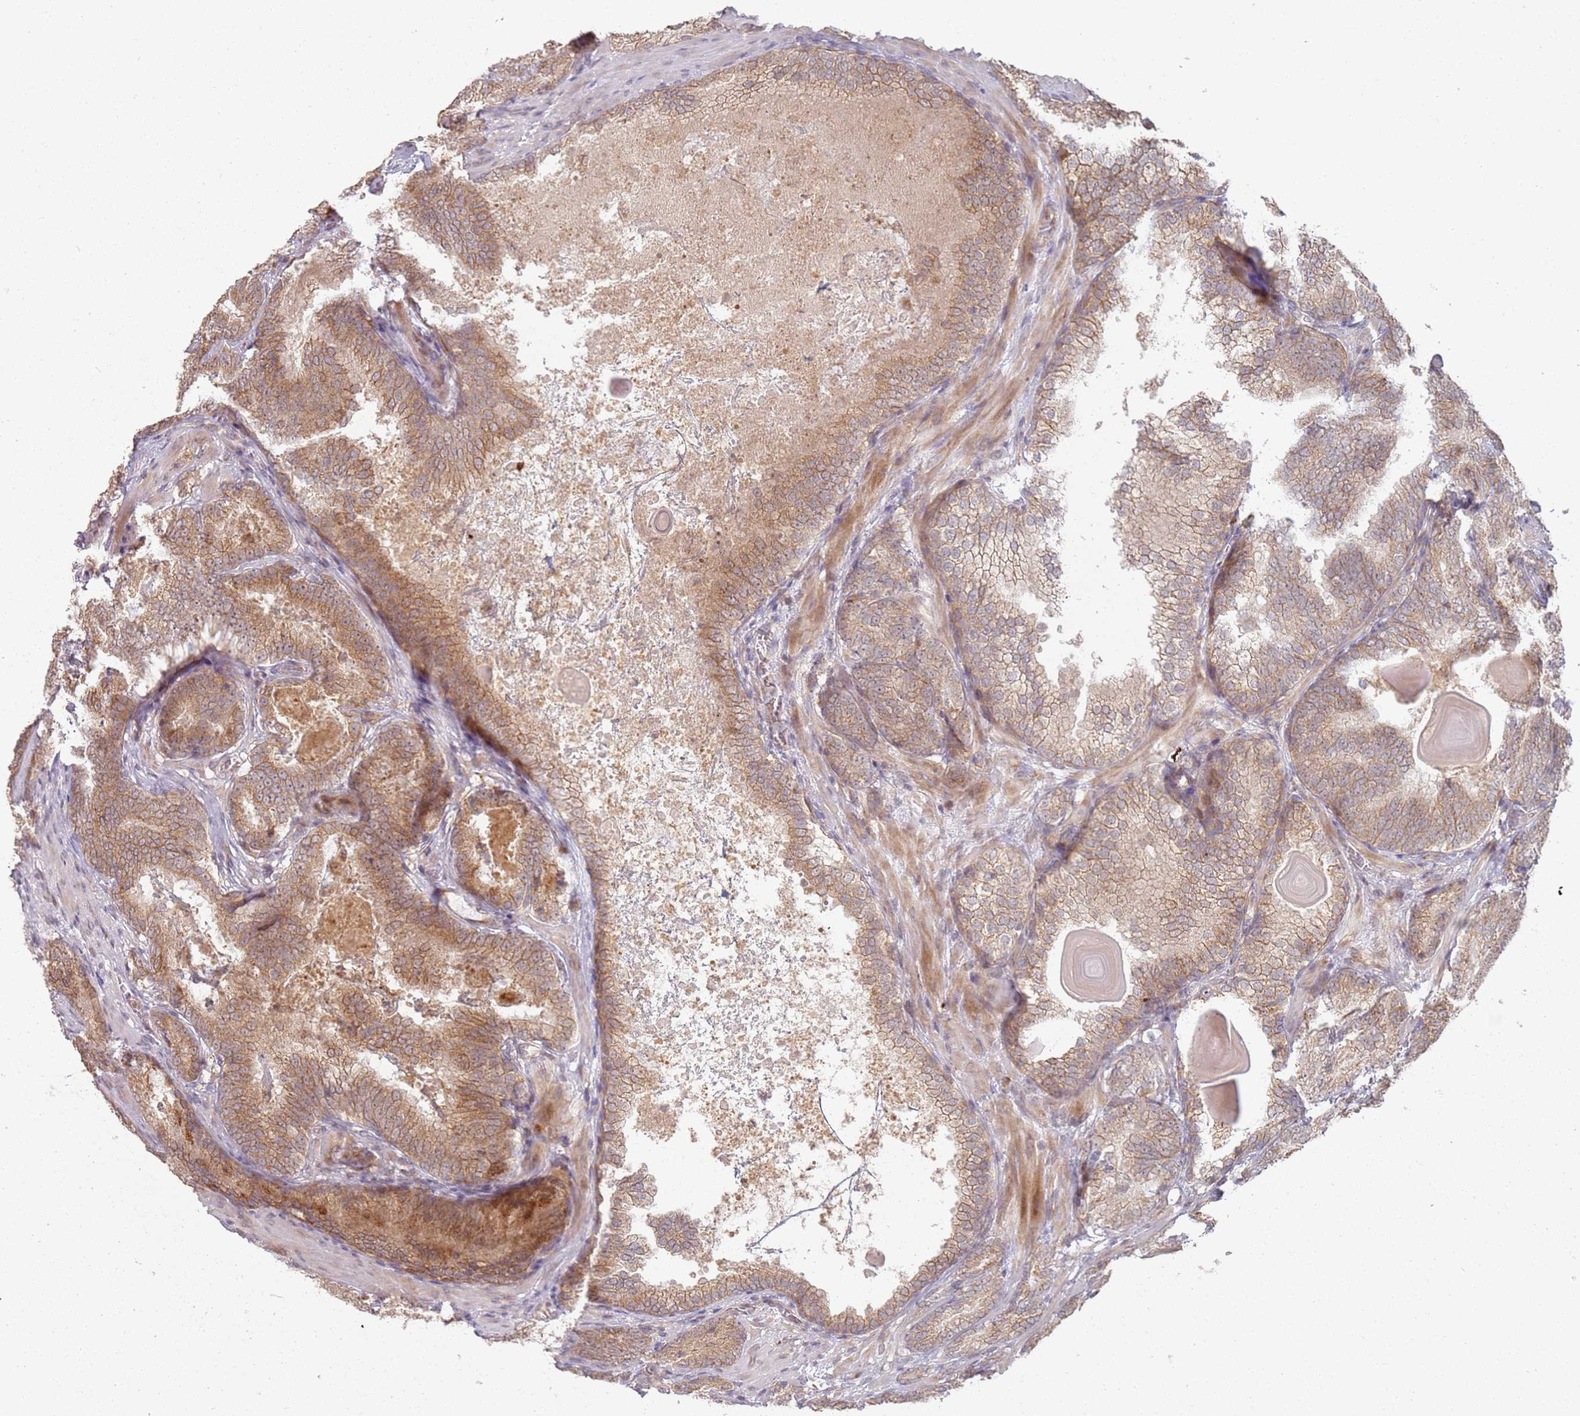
{"staining": {"intensity": "weak", "quantity": ">75%", "location": "cytoplasmic/membranous"}, "tissue": "prostate cancer", "cell_type": "Tumor cells", "image_type": "cancer", "snomed": [{"axis": "morphology", "description": "Adenocarcinoma, High grade"}, {"axis": "topography", "description": "Prostate"}], "caption": "High-grade adenocarcinoma (prostate) tissue shows weak cytoplasmic/membranous expression in about >75% of tumor cells, visualized by immunohistochemistry. (Stains: DAB (3,3'-diaminobenzidine) in brown, nuclei in blue, Microscopy: brightfield microscopy at high magnification).", "gene": "MPEG1", "patient": {"sex": "male", "age": 66}}